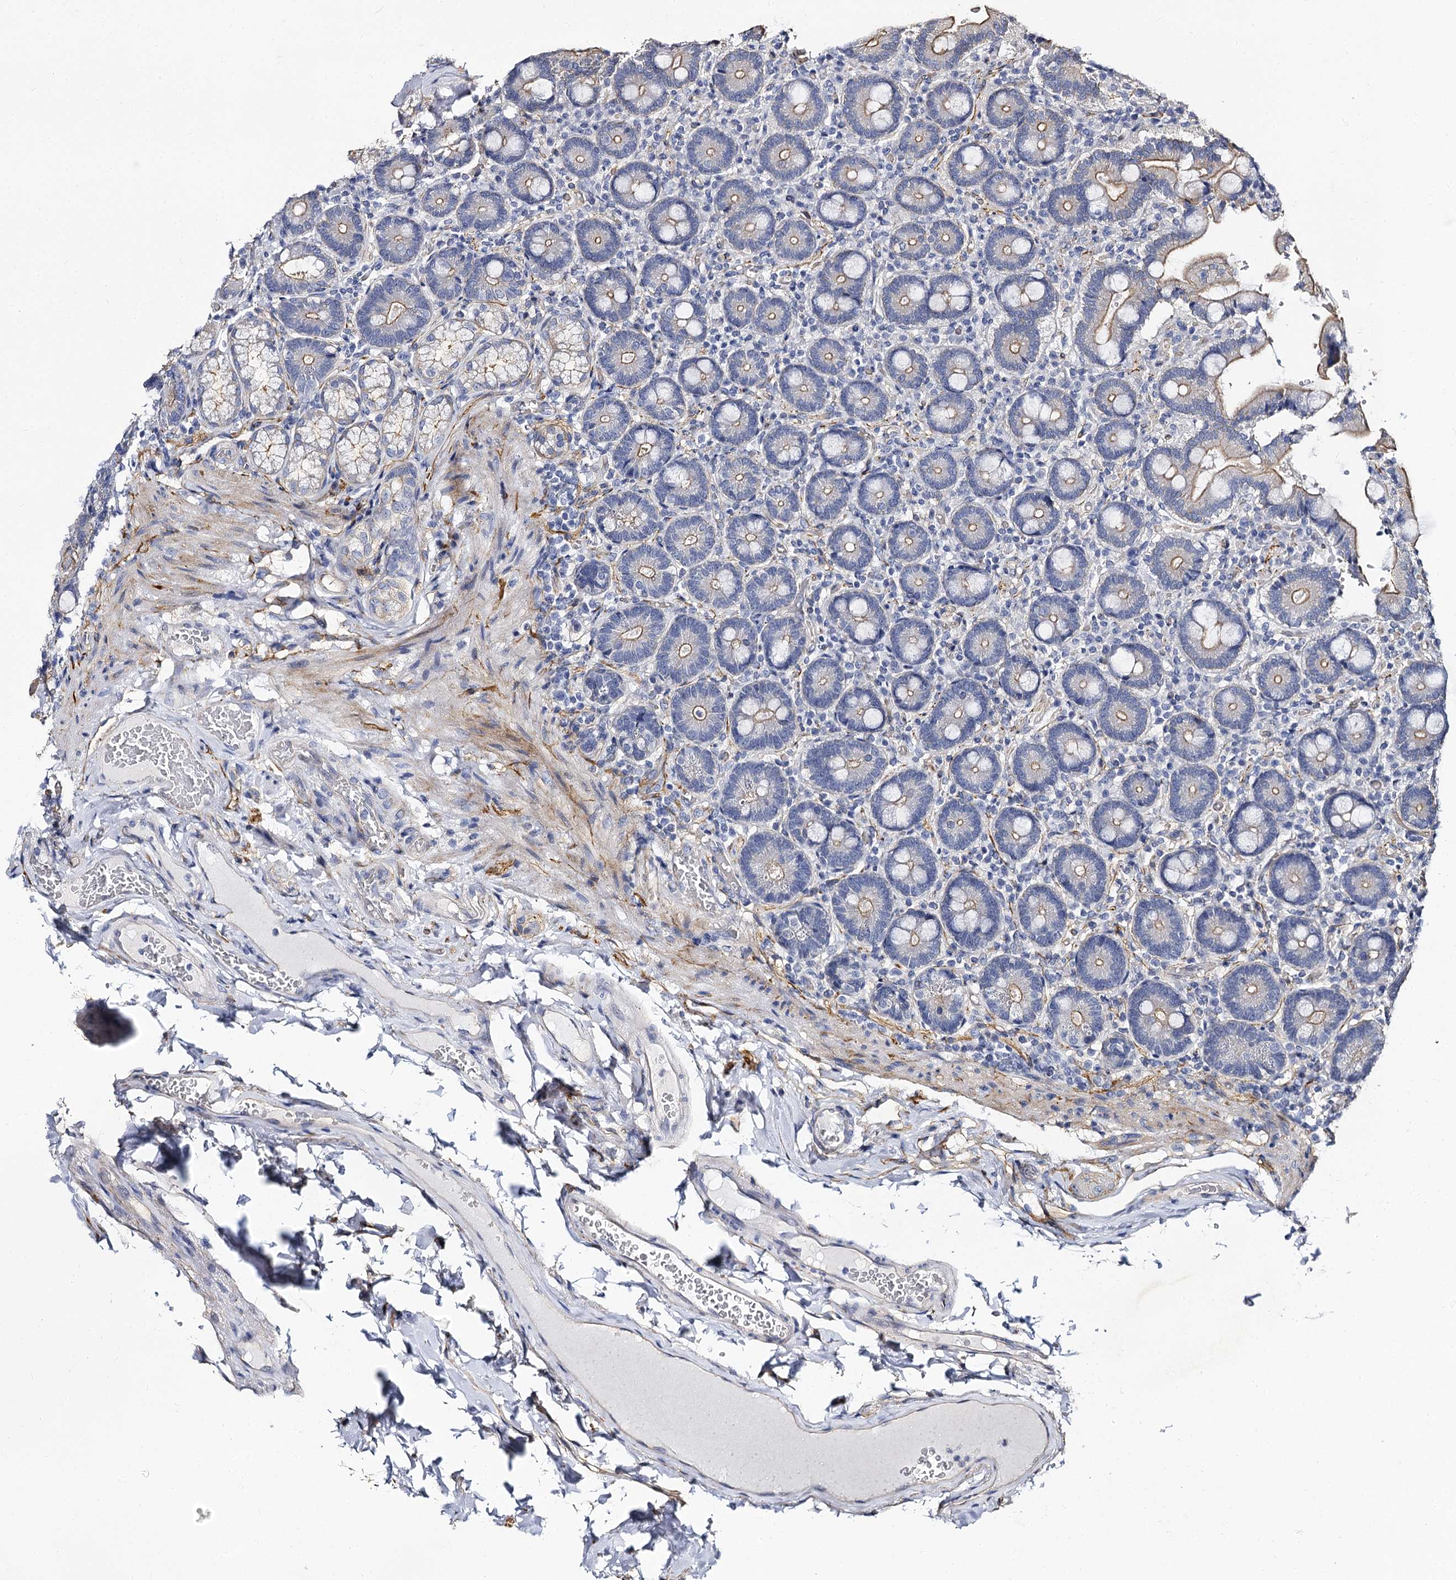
{"staining": {"intensity": "moderate", "quantity": "25%-75%", "location": "cytoplasmic/membranous"}, "tissue": "duodenum", "cell_type": "Glandular cells", "image_type": "normal", "snomed": [{"axis": "morphology", "description": "Normal tissue, NOS"}, {"axis": "topography", "description": "Duodenum"}], "caption": "IHC image of normal duodenum stained for a protein (brown), which displays medium levels of moderate cytoplasmic/membranous positivity in about 25%-75% of glandular cells.", "gene": "CBFB", "patient": {"sex": "female", "age": 62}}